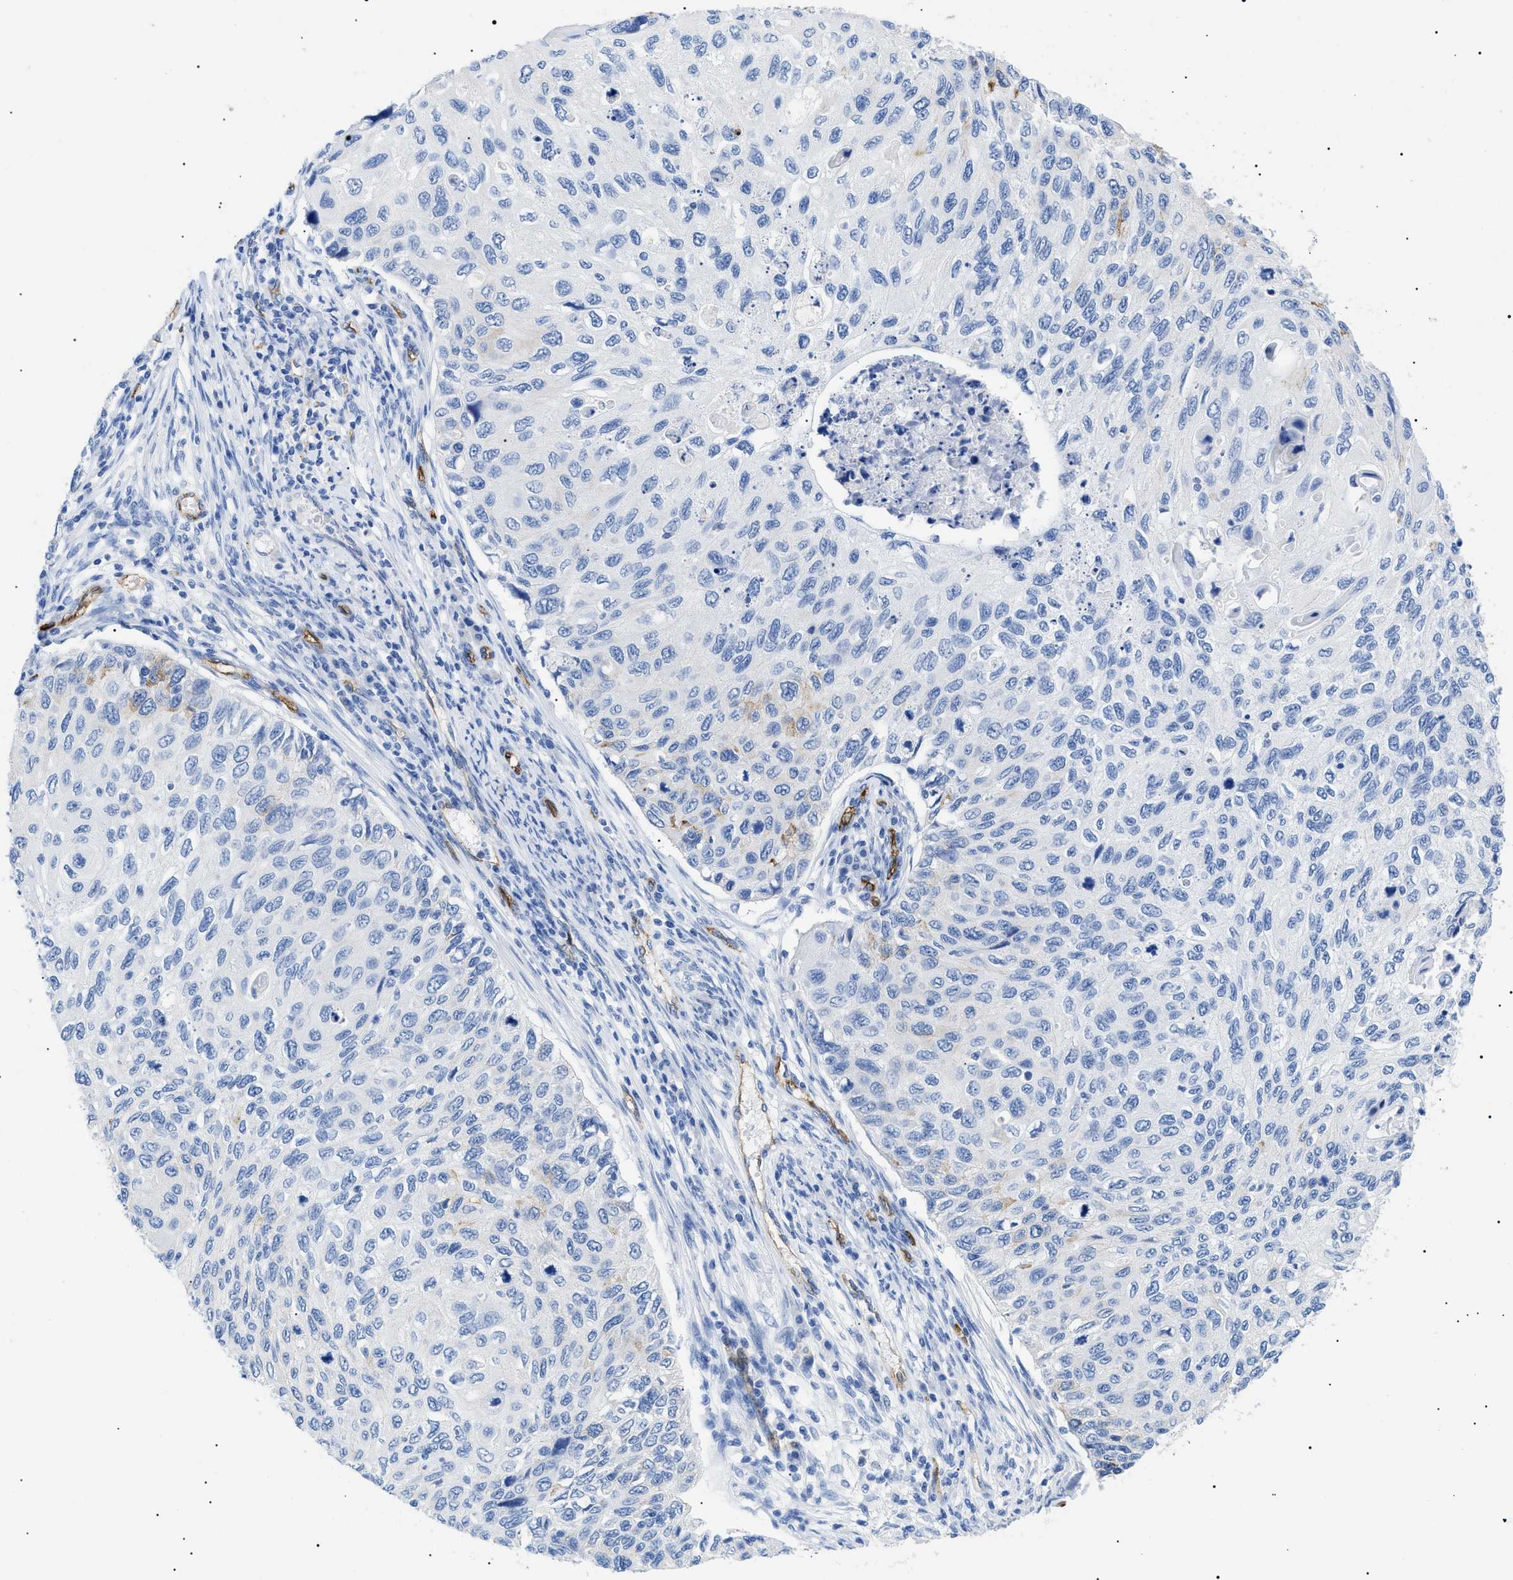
{"staining": {"intensity": "negative", "quantity": "none", "location": "none"}, "tissue": "cervical cancer", "cell_type": "Tumor cells", "image_type": "cancer", "snomed": [{"axis": "morphology", "description": "Squamous cell carcinoma, NOS"}, {"axis": "topography", "description": "Cervix"}], "caption": "This is an immunohistochemistry (IHC) micrograph of squamous cell carcinoma (cervical). There is no positivity in tumor cells.", "gene": "PODXL", "patient": {"sex": "female", "age": 70}}